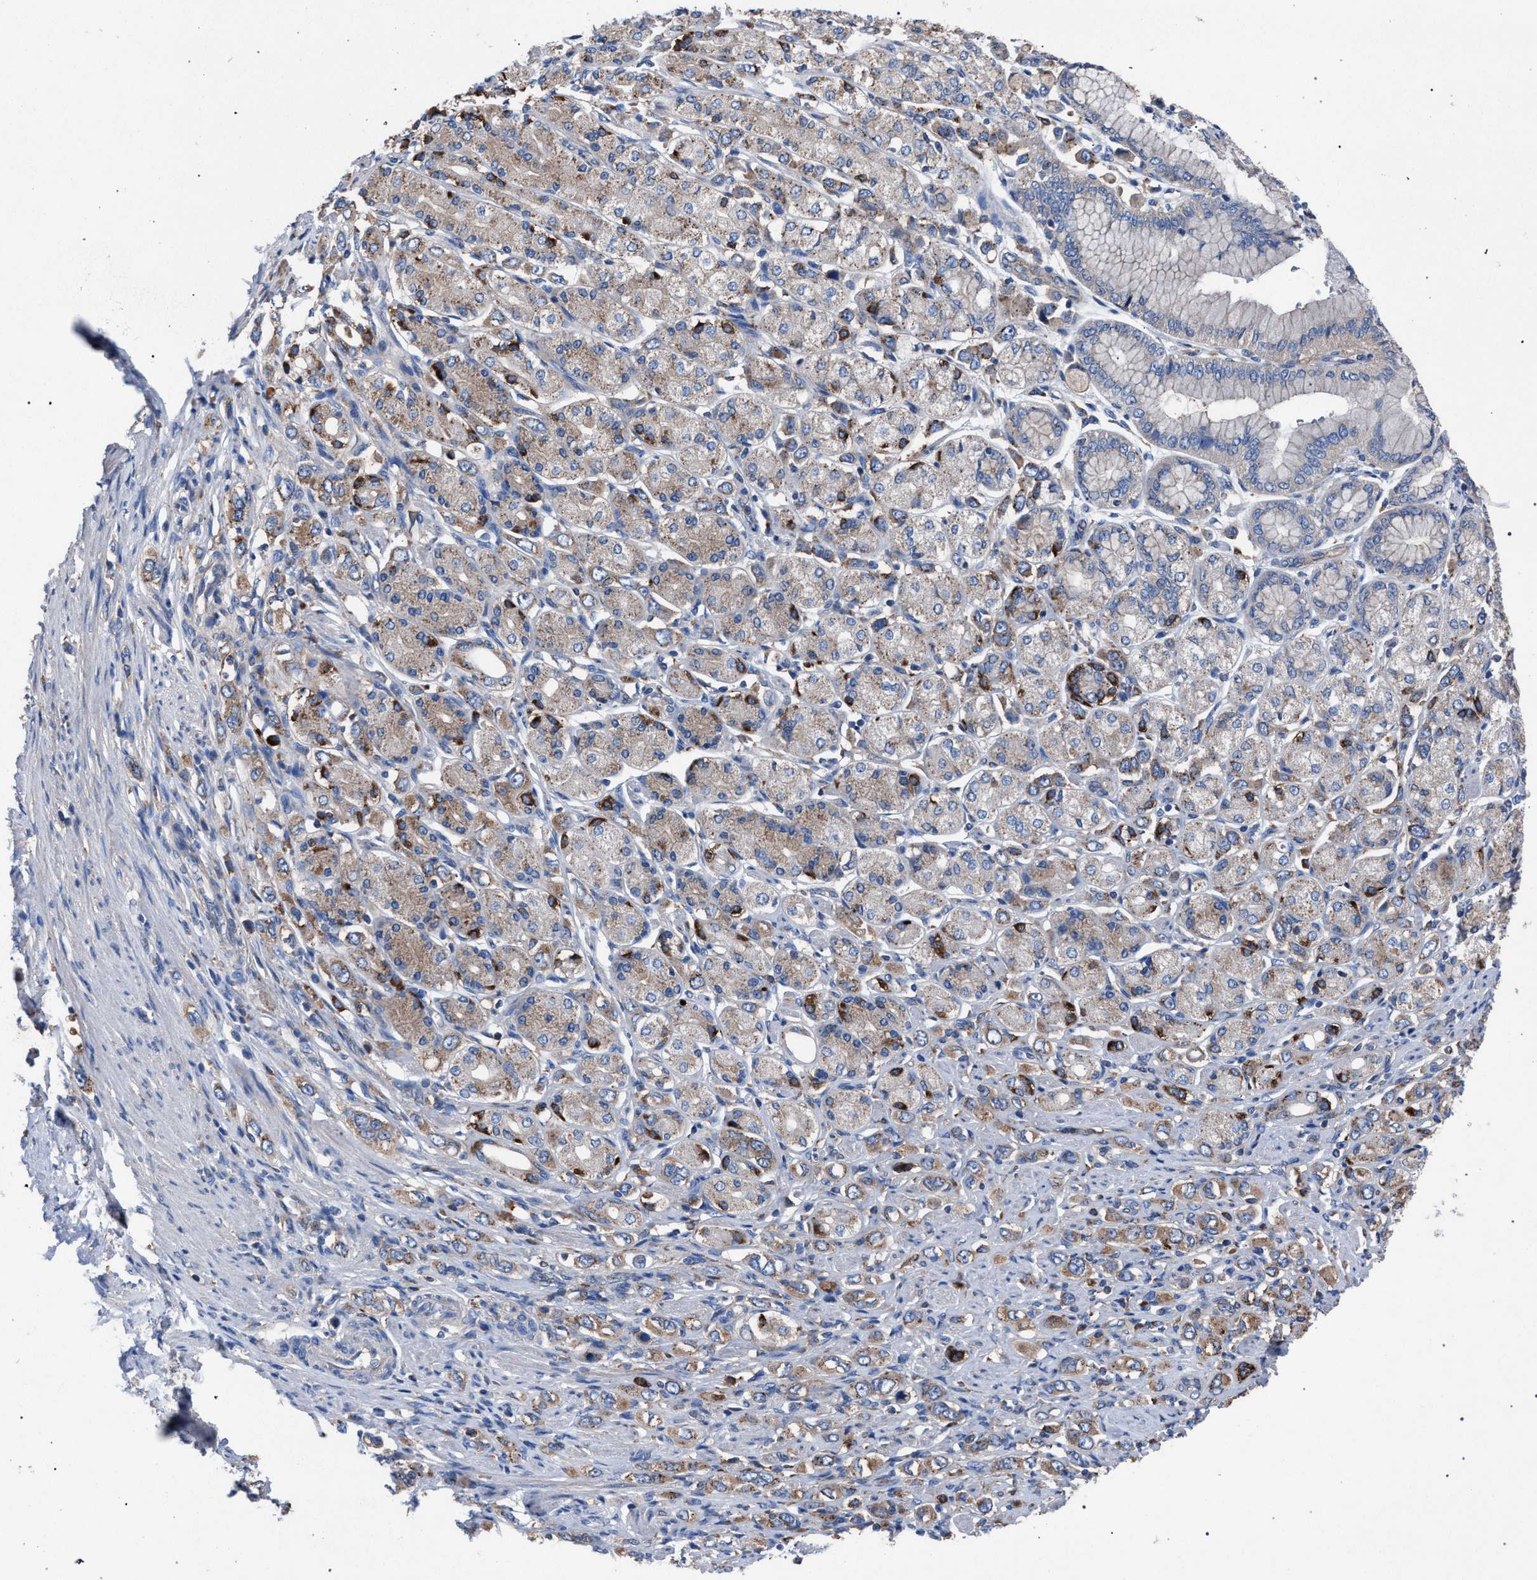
{"staining": {"intensity": "moderate", "quantity": "<25%", "location": "cytoplasmic/membranous"}, "tissue": "stomach cancer", "cell_type": "Tumor cells", "image_type": "cancer", "snomed": [{"axis": "morphology", "description": "Adenocarcinoma, NOS"}, {"axis": "topography", "description": "Stomach"}], "caption": "Stomach cancer (adenocarcinoma) stained for a protein reveals moderate cytoplasmic/membranous positivity in tumor cells.", "gene": "ATP6V0A1", "patient": {"sex": "female", "age": 65}}